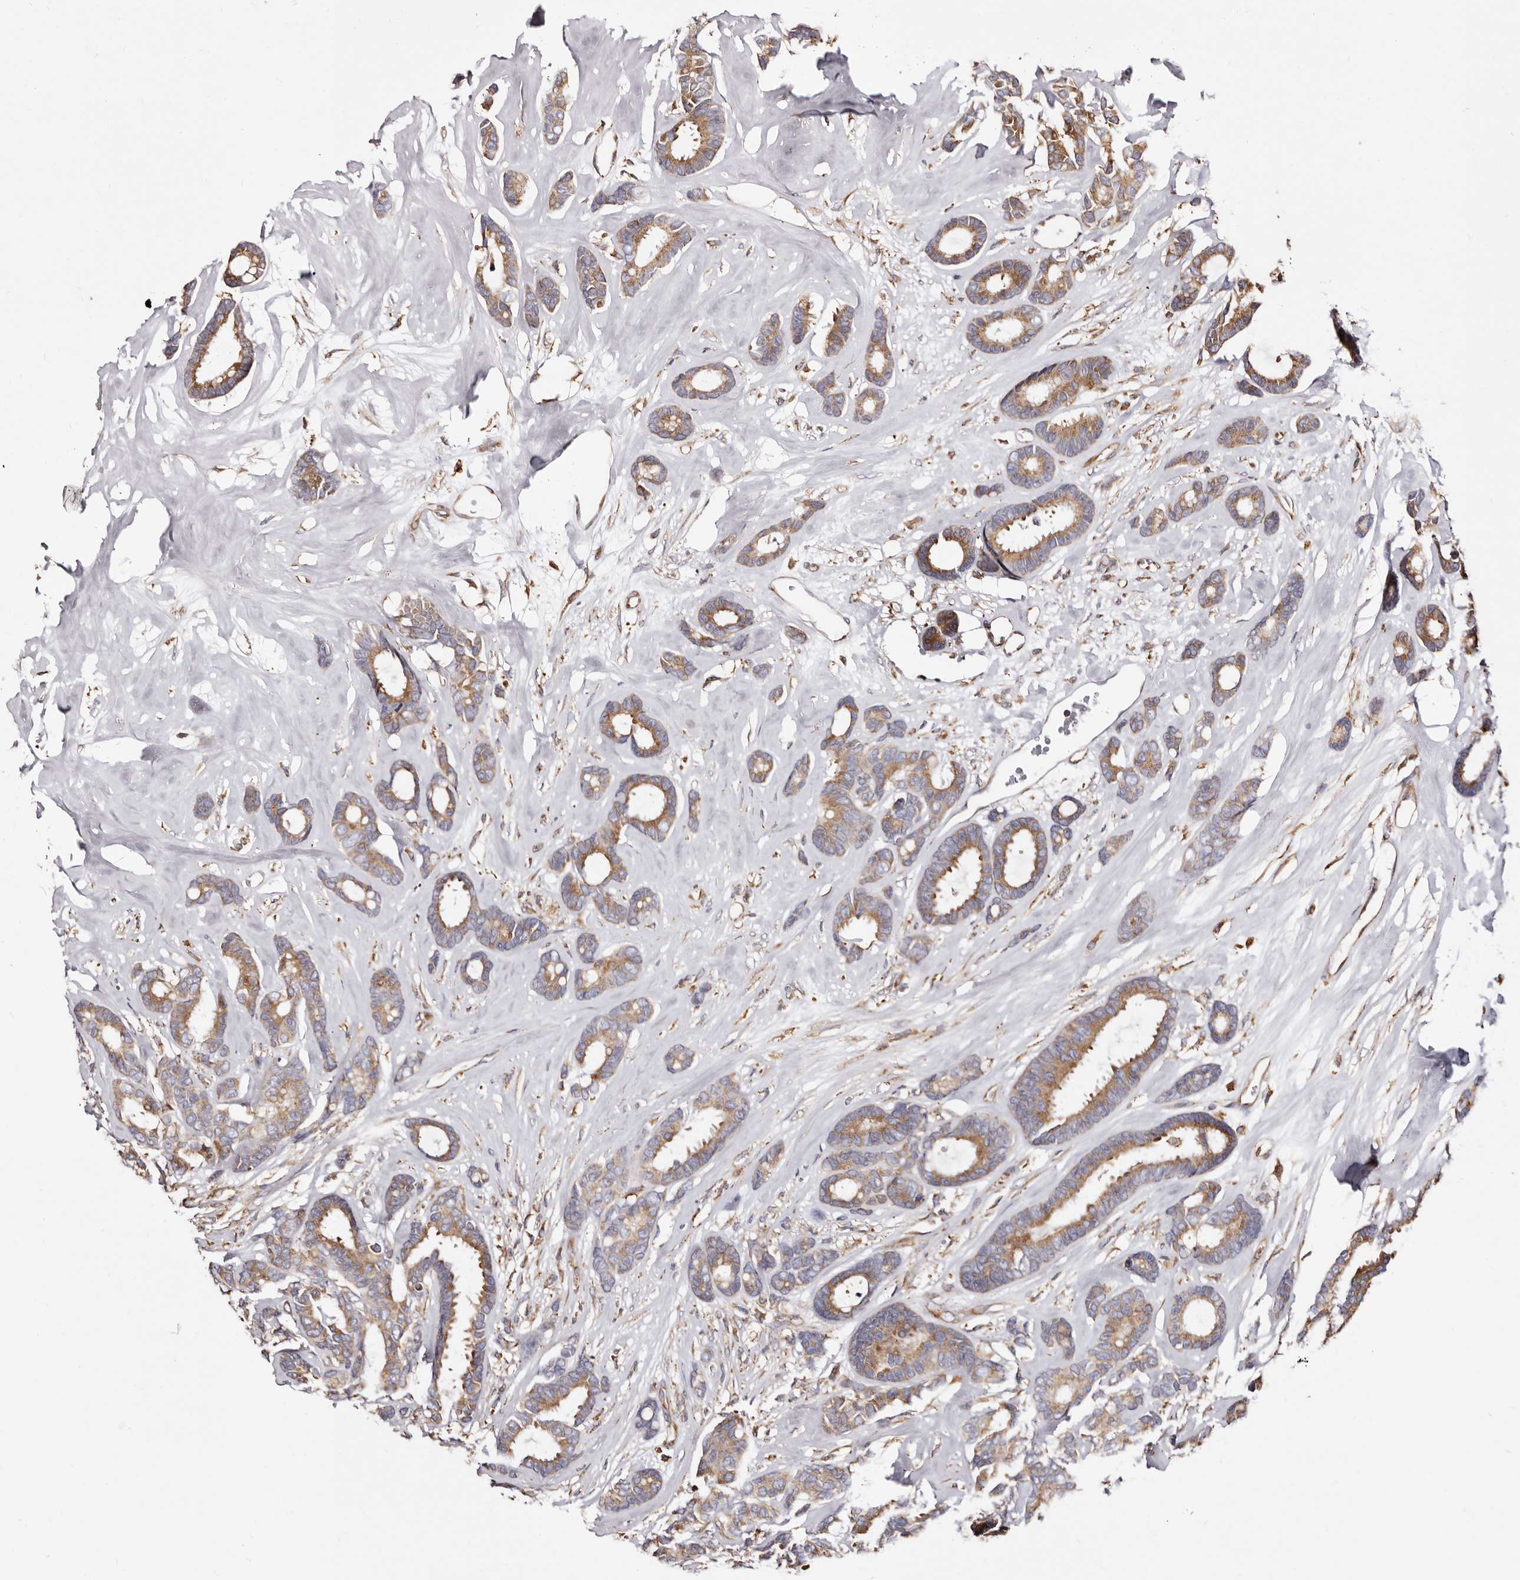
{"staining": {"intensity": "moderate", "quantity": ">75%", "location": "cytoplasmic/membranous"}, "tissue": "breast cancer", "cell_type": "Tumor cells", "image_type": "cancer", "snomed": [{"axis": "morphology", "description": "Duct carcinoma"}, {"axis": "topography", "description": "Breast"}], "caption": "A high-resolution histopathology image shows immunohistochemistry staining of intraductal carcinoma (breast), which reveals moderate cytoplasmic/membranous positivity in approximately >75% of tumor cells.", "gene": "ACBD6", "patient": {"sex": "female", "age": 87}}